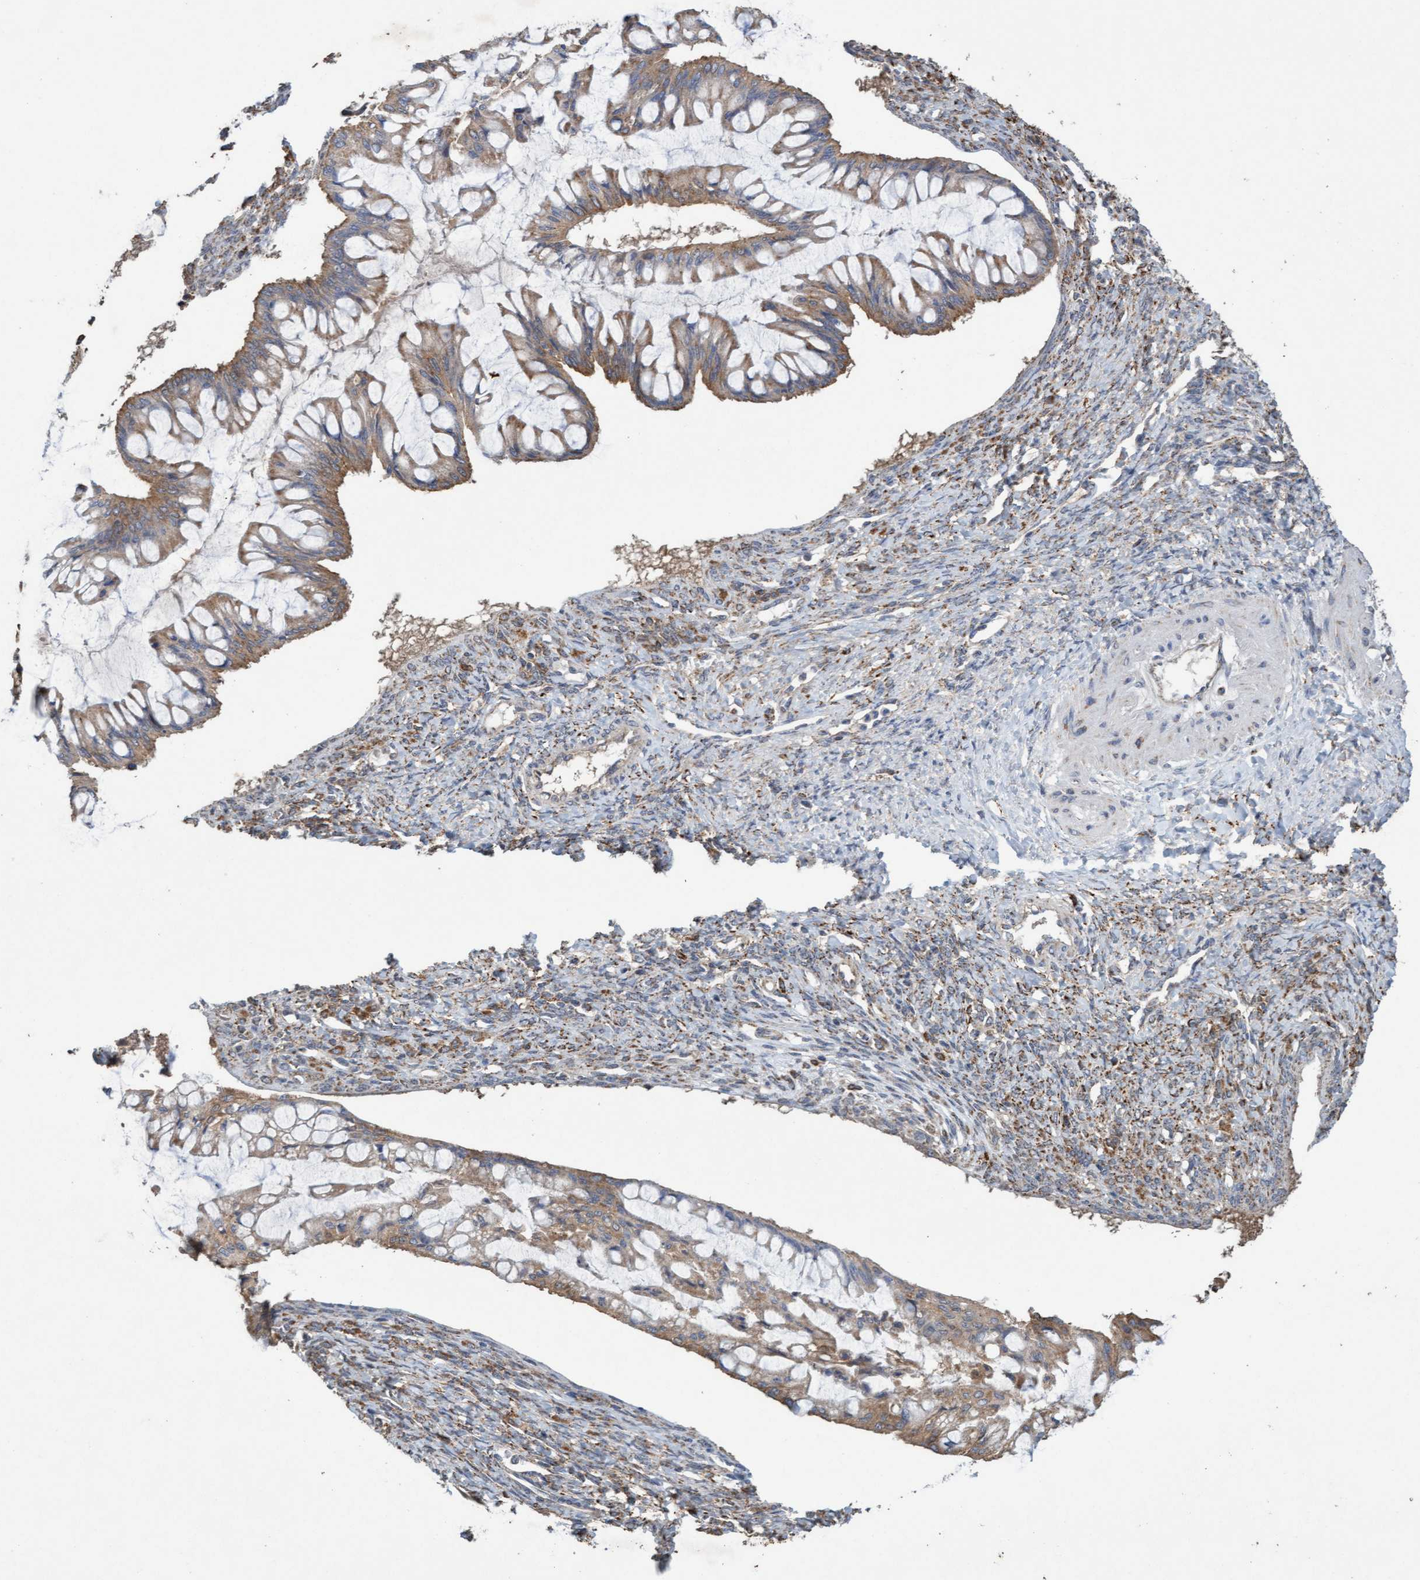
{"staining": {"intensity": "weak", "quantity": ">75%", "location": "cytoplasmic/membranous"}, "tissue": "ovarian cancer", "cell_type": "Tumor cells", "image_type": "cancer", "snomed": [{"axis": "morphology", "description": "Cystadenocarcinoma, mucinous, NOS"}, {"axis": "topography", "description": "Ovary"}], "caption": "A histopathology image of ovarian mucinous cystadenocarcinoma stained for a protein exhibits weak cytoplasmic/membranous brown staining in tumor cells.", "gene": "ATPAF2", "patient": {"sex": "female", "age": 73}}